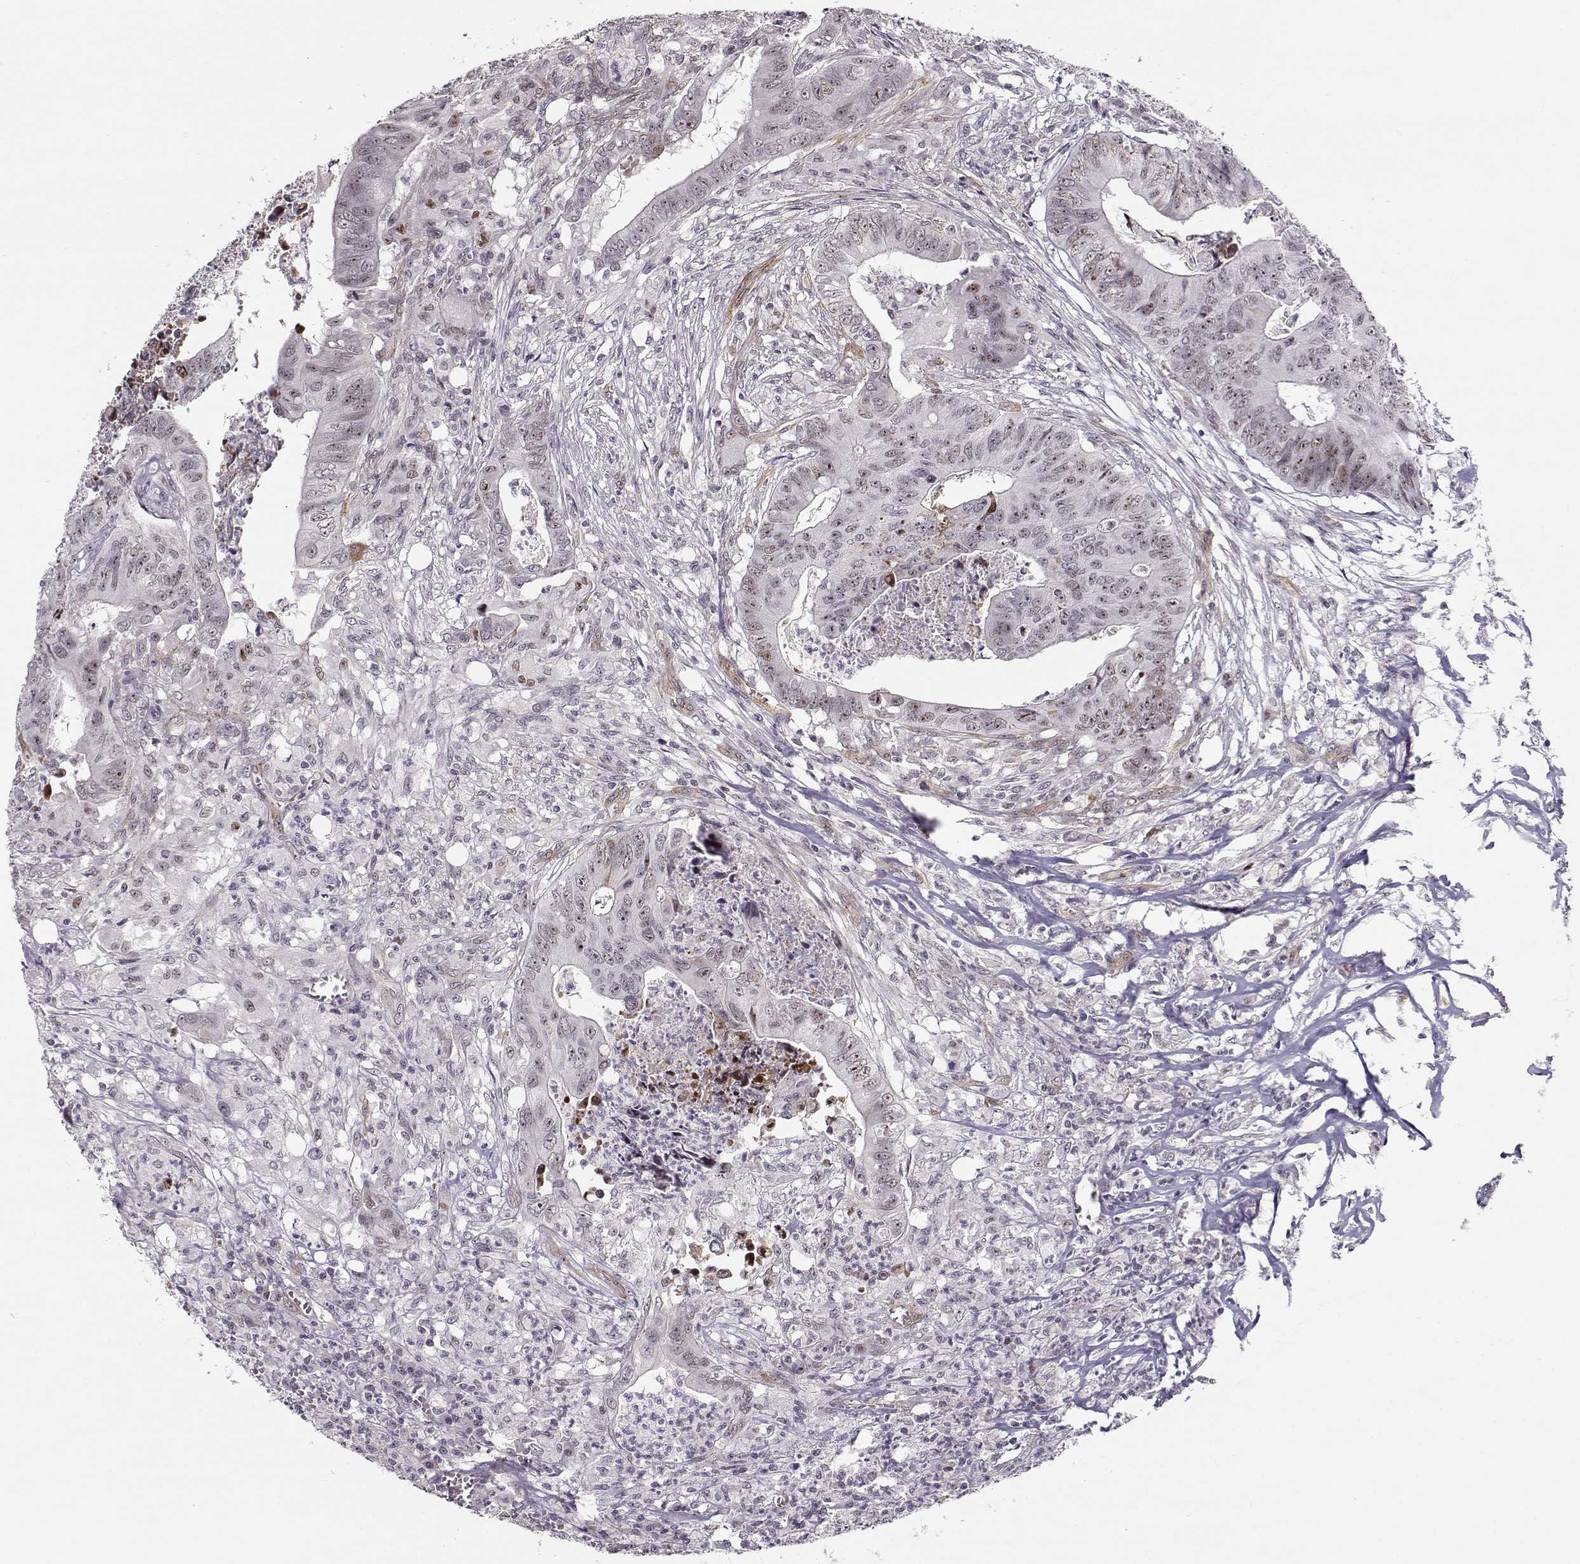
{"staining": {"intensity": "weak", "quantity": "25%-75%", "location": "nuclear"}, "tissue": "colorectal cancer", "cell_type": "Tumor cells", "image_type": "cancer", "snomed": [{"axis": "morphology", "description": "Adenocarcinoma, NOS"}, {"axis": "topography", "description": "Colon"}], "caption": "Colorectal cancer stained with a brown dye displays weak nuclear positive positivity in about 25%-75% of tumor cells.", "gene": "CIR1", "patient": {"sex": "male", "age": 84}}